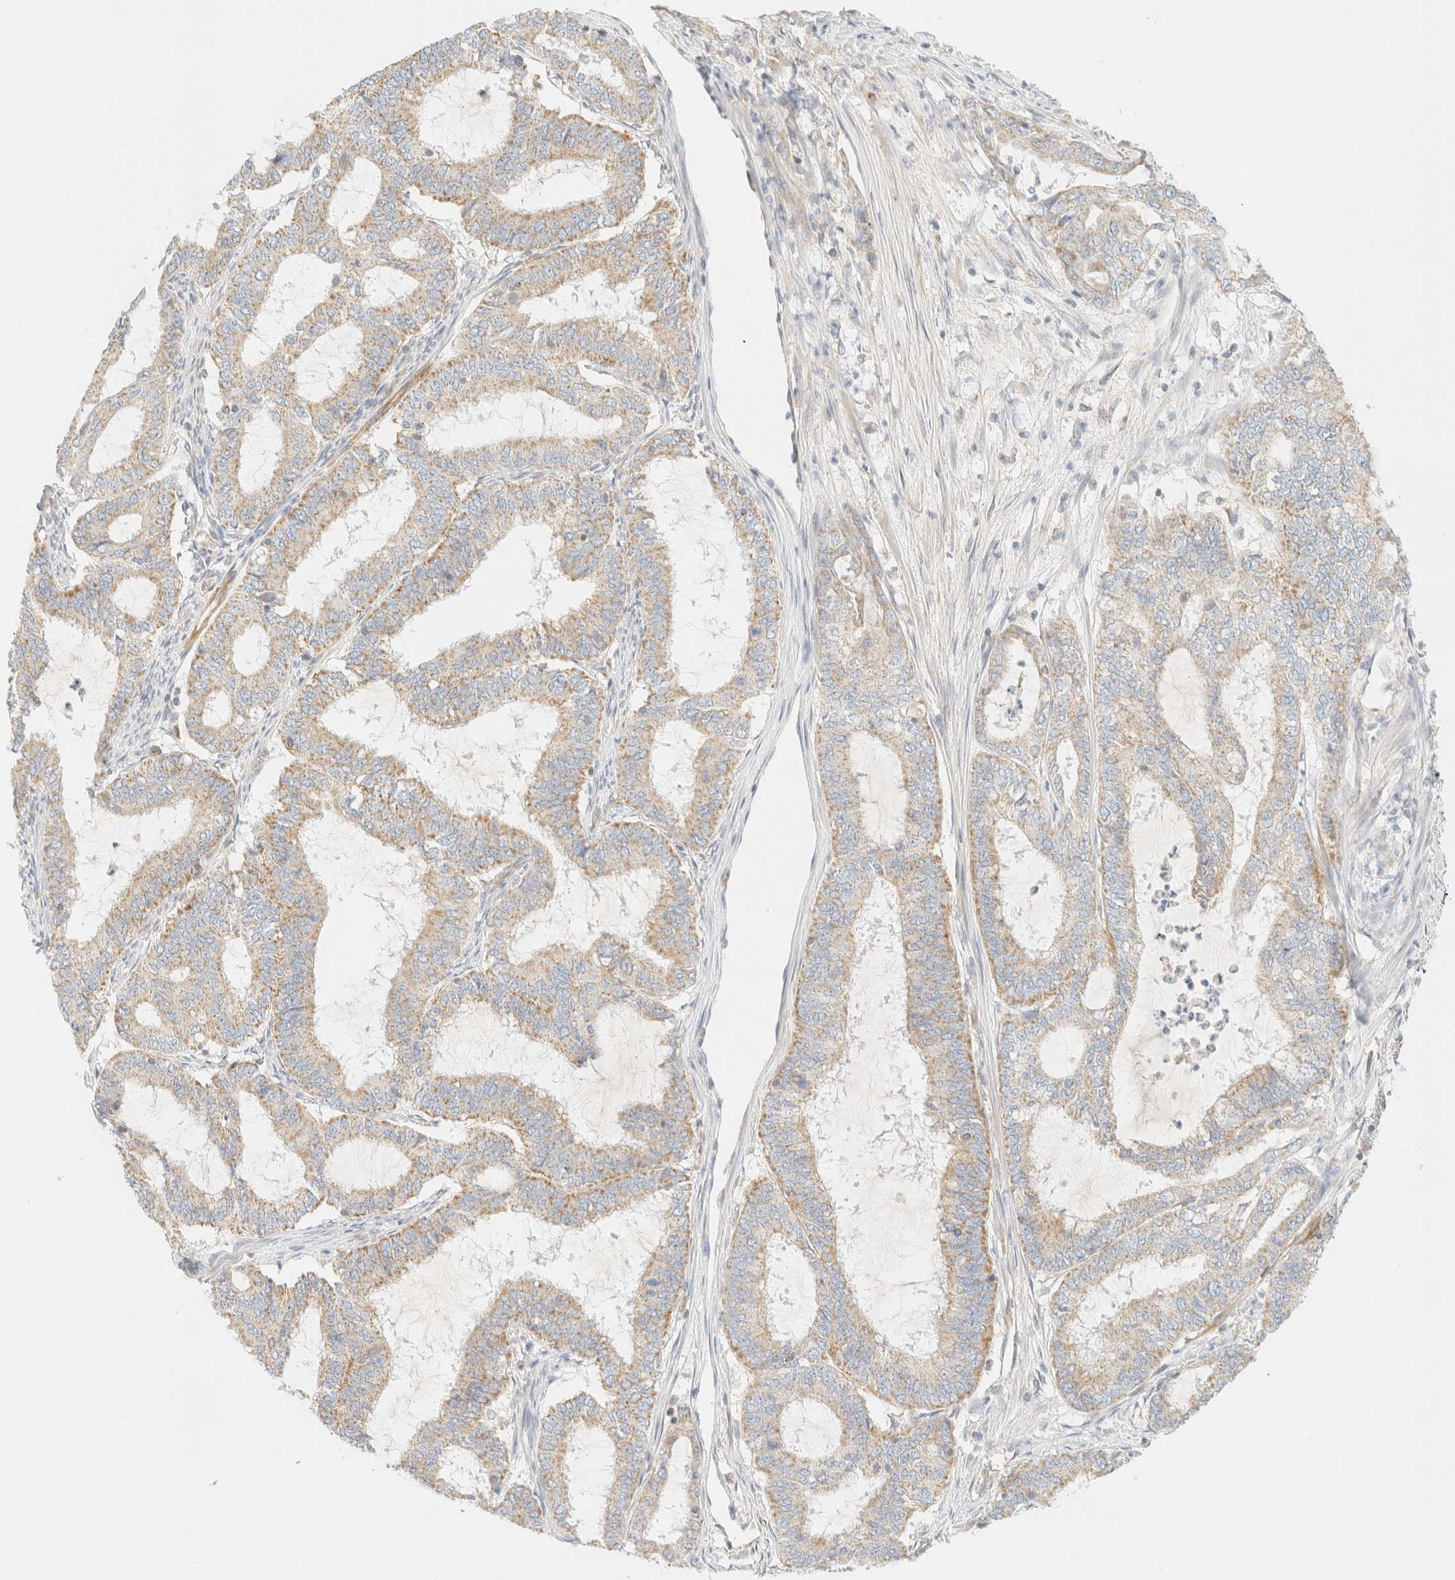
{"staining": {"intensity": "weak", "quantity": ">75%", "location": "cytoplasmic/membranous"}, "tissue": "endometrial cancer", "cell_type": "Tumor cells", "image_type": "cancer", "snomed": [{"axis": "morphology", "description": "Adenocarcinoma, NOS"}, {"axis": "topography", "description": "Endometrium"}], "caption": "Immunohistochemical staining of human endometrial adenocarcinoma exhibits low levels of weak cytoplasmic/membranous positivity in about >75% of tumor cells.", "gene": "MRM3", "patient": {"sex": "female", "age": 51}}